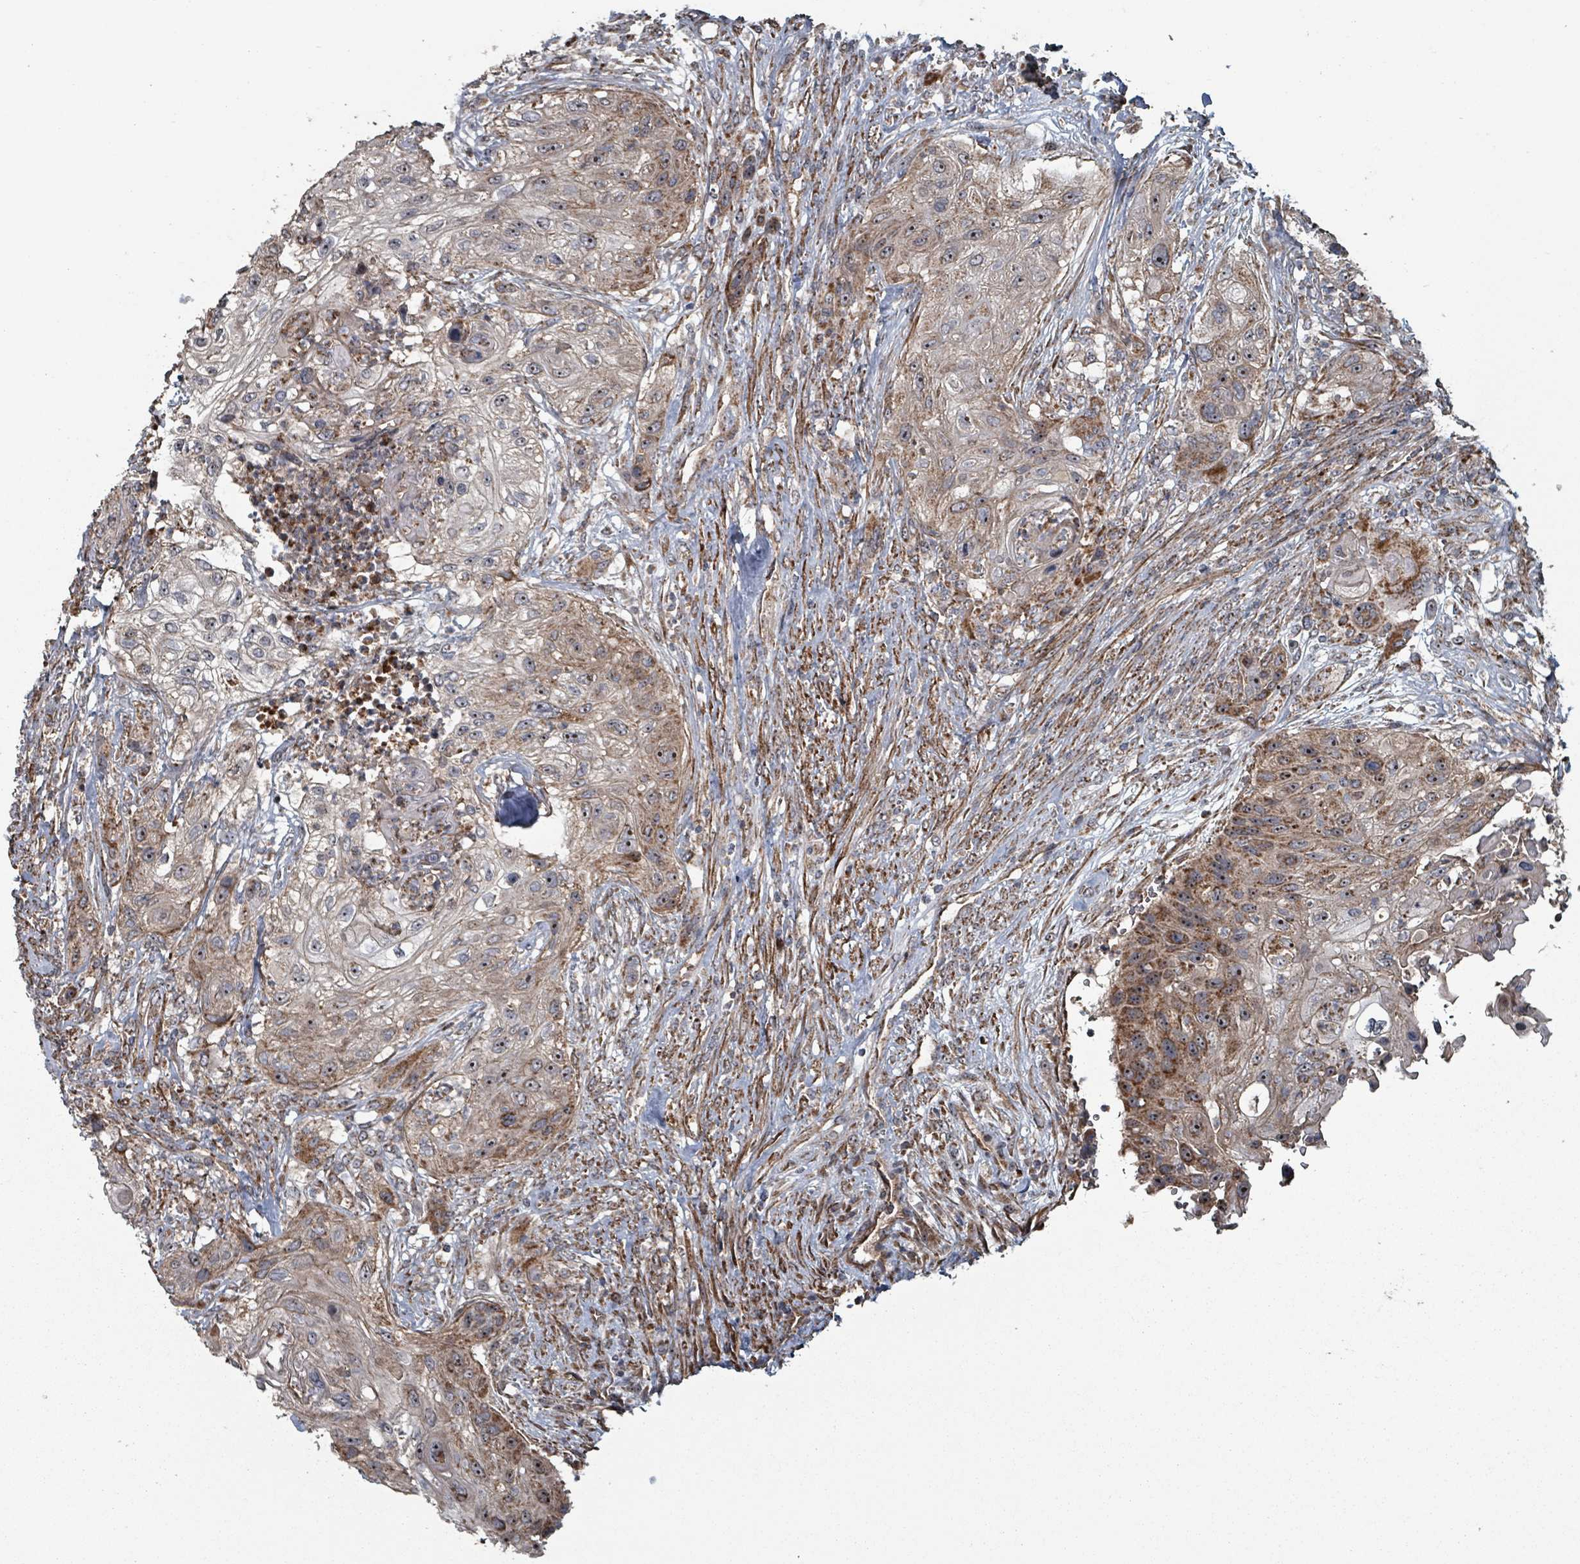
{"staining": {"intensity": "moderate", "quantity": "25%-75%", "location": "cytoplasmic/membranous"}, "tissue": "urothelial cancer", "cell_type": "Tumor cells", "image_type": "cancer", "snomed": [{"axis": "morphology", "description": "Urothelial carcinoma, High grade"}, {"axis": "topography", "description": "Urinary bladder"}], "caption": "Protein analysis of urothelial cancer tissue displays moderate cytoplasmic/membranous positivity in approximately 25%-75% of tumor cells.", "gene": "MRPL4", "patient": {"sex": "female", "age": 60}}